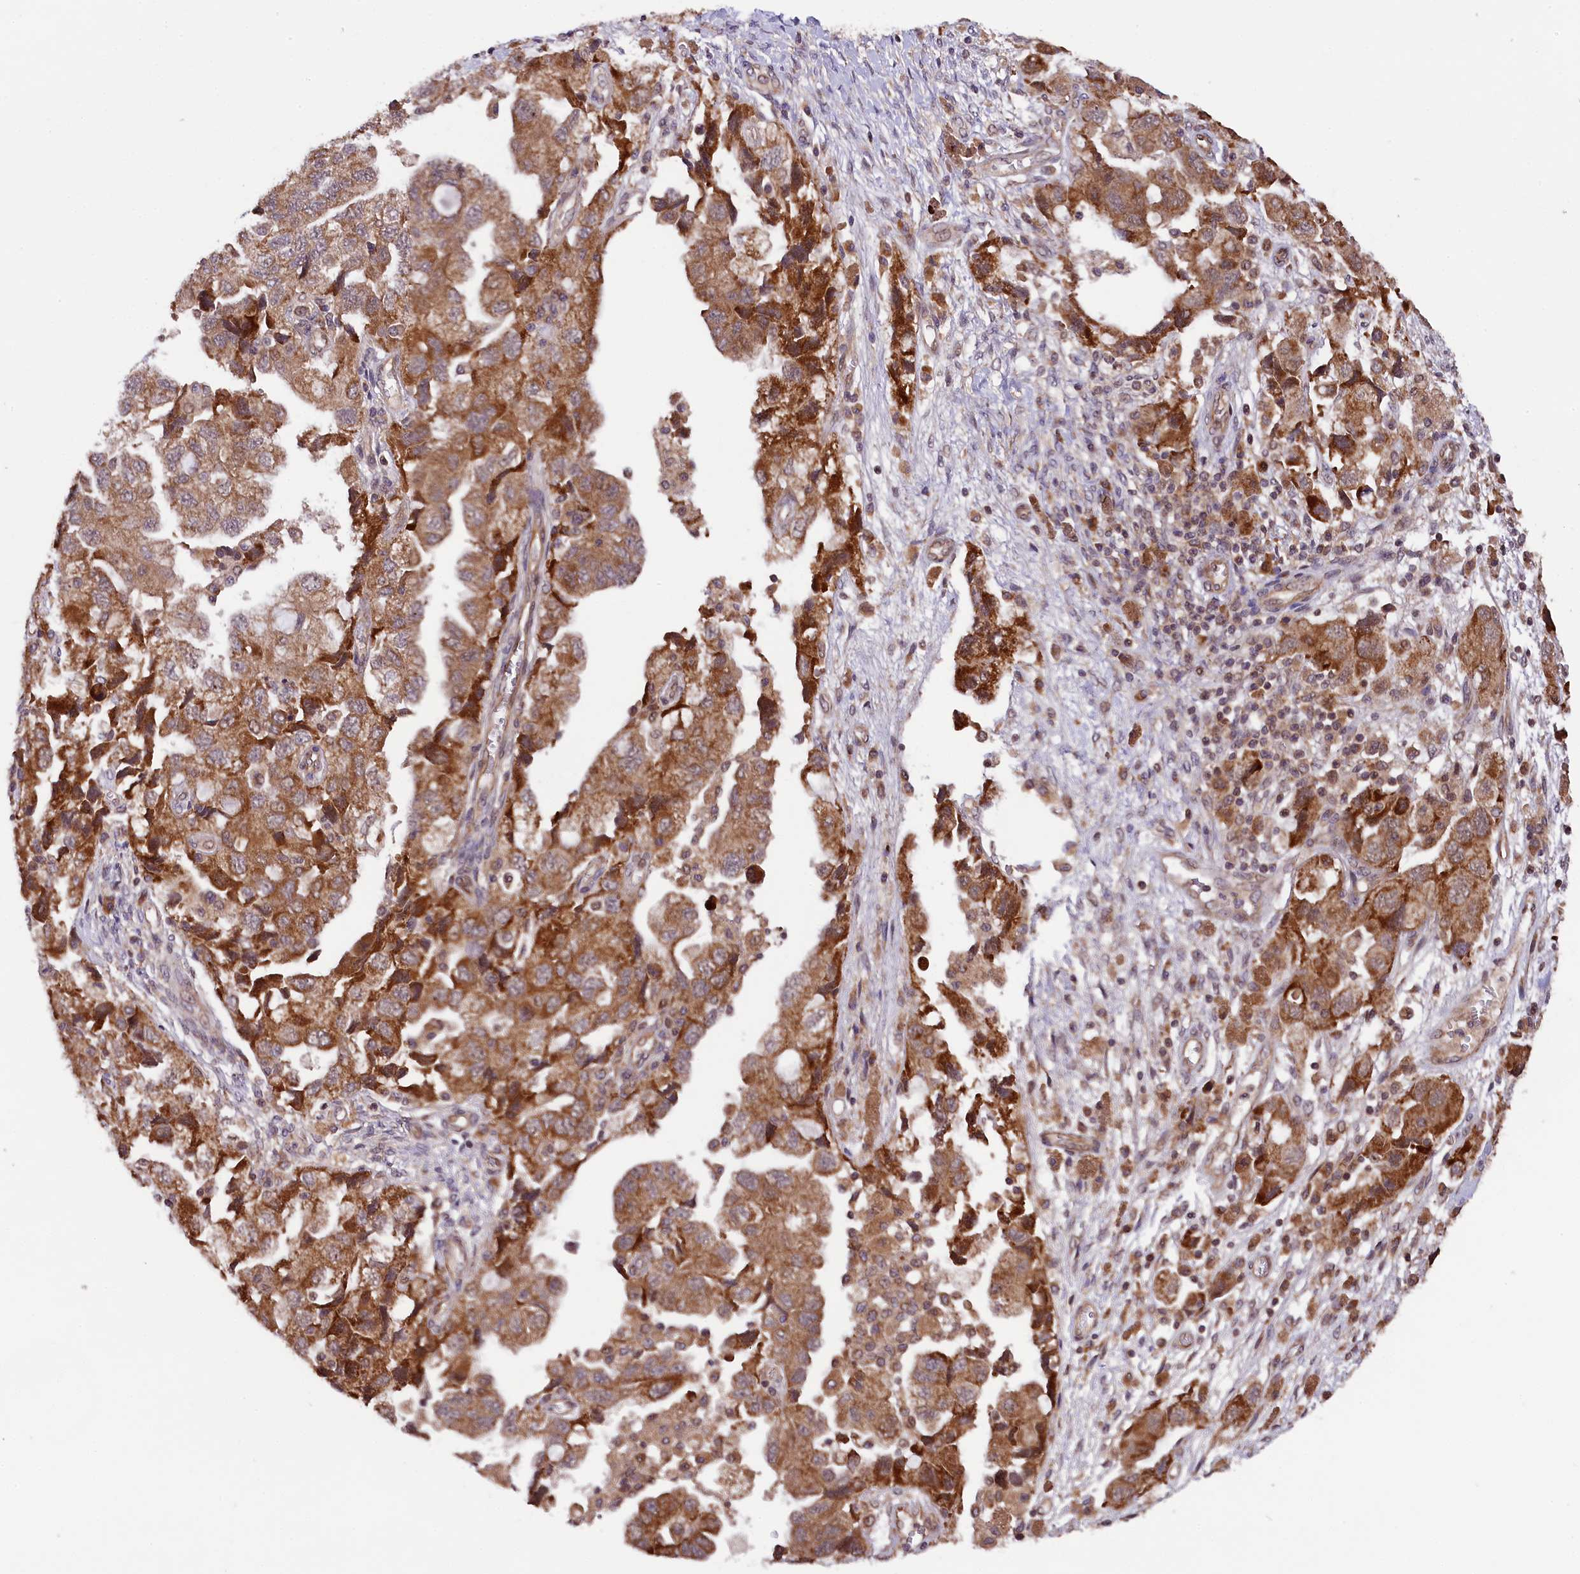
{"staining": {"intensity": "moderate", "quantity": ">75%", "location": "cytoplasmic/membranous"}, "tissue": "ovarian cancer", "cell_type": "Tumor cells", "image_type": "cancer", "snomed": [{"axis": "morphology", "description": "Carcinoma, NOS"}, {"axis": "morphology", "description": "Cystadenocarcinoma, serous, NOS"}, {"axis": "topography", "description": "Ovary"}], "caption": "Protein expression by immunohistochemistry reveals moderate cytoplasmic/membranous expression in approximately >75% of tumor cells in ovarian cancer. (DAB = brown stain, brightfield microscopy at high magnification).", "gene": "DOHH", "patient": {"sex": "female", "age": 69}}